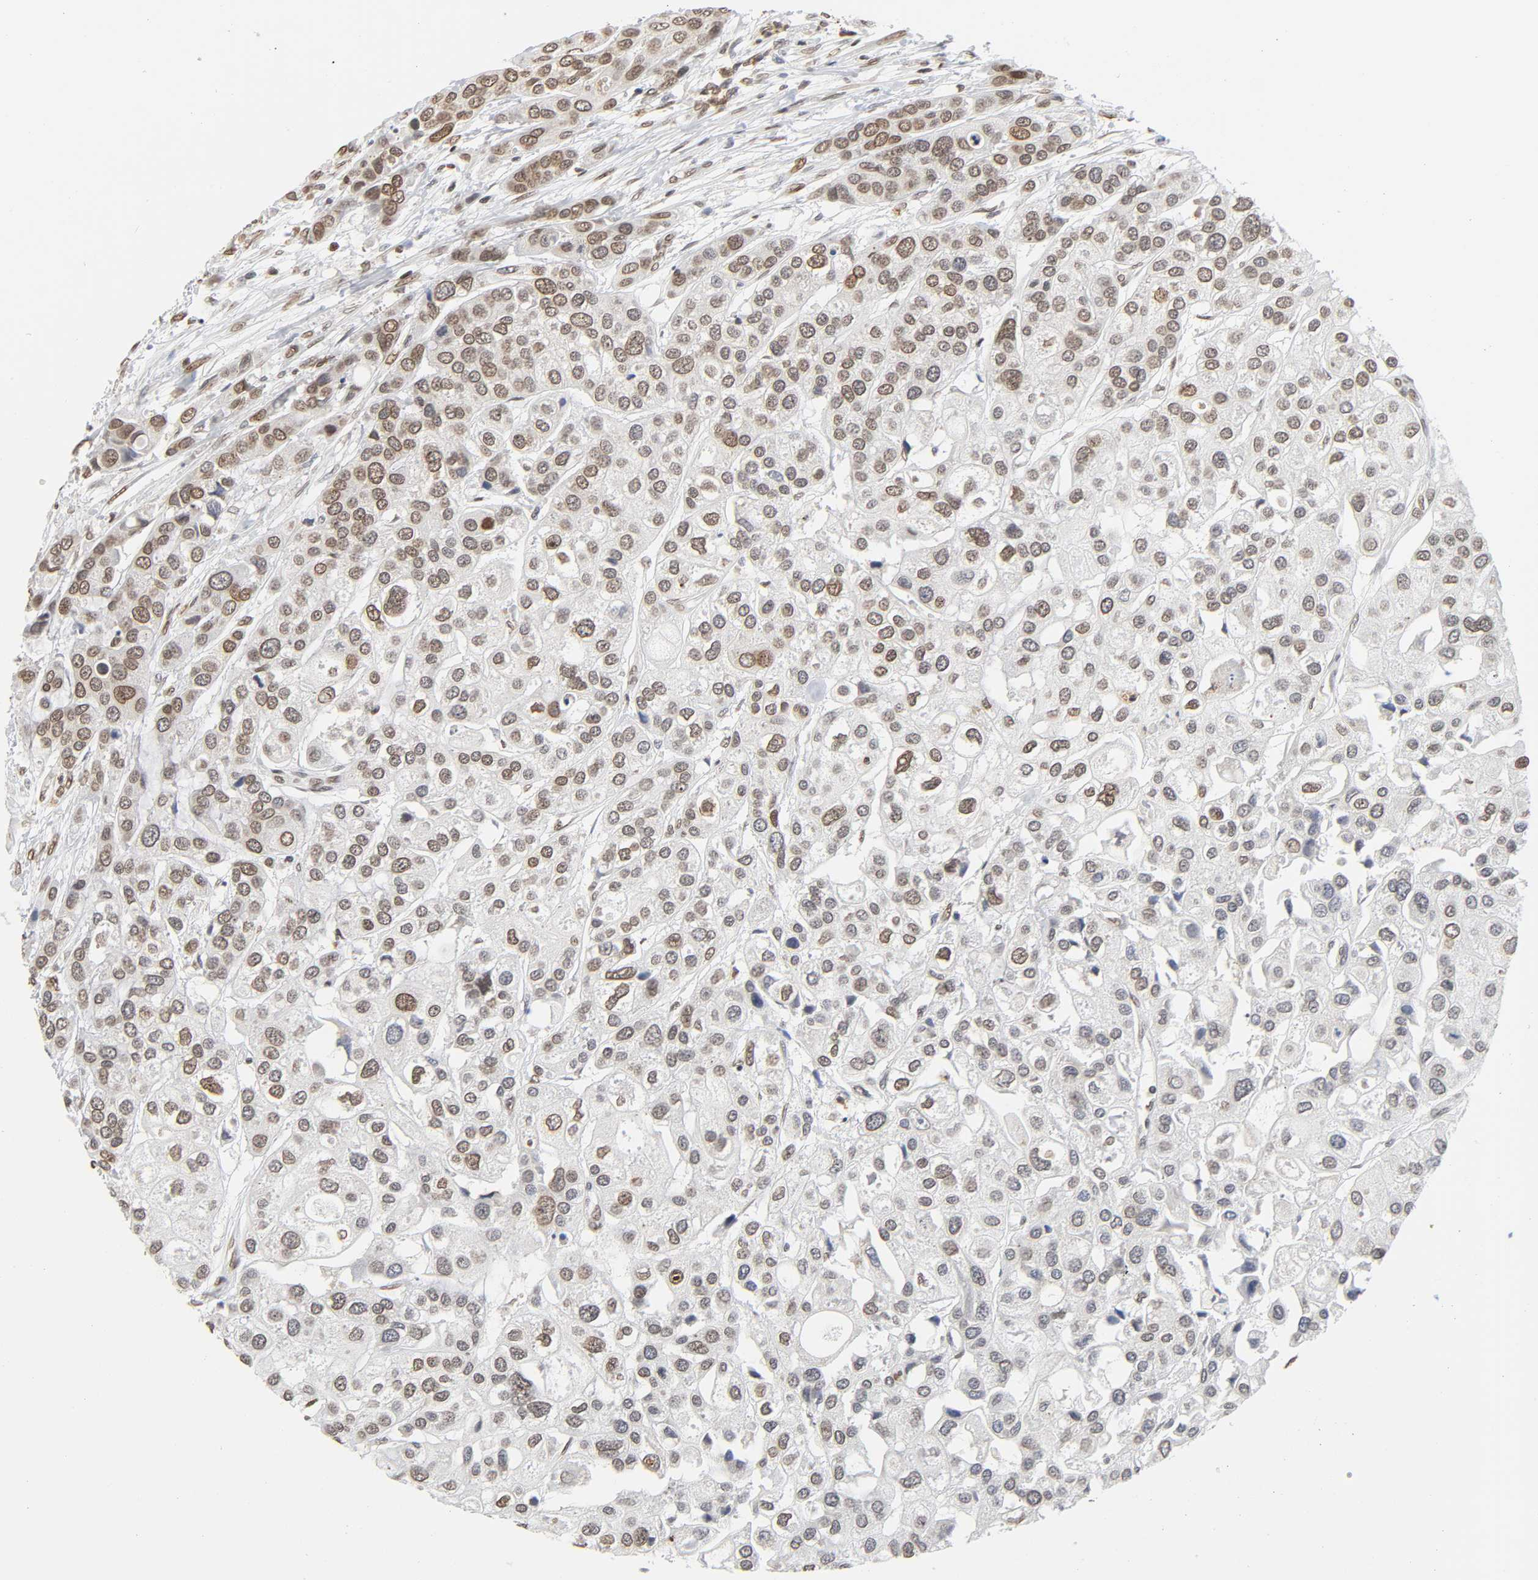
{"staining": {"intensity": "moderate", "quantity": ">75%", "location": "cytoplasmic/membranous,nuclear"}, "tissue": "urothelial cancer", "cell_type": "Tumor cells", "image_type": "cancer", "snomed": [{"axis": "morphology", "description": "Urothelial carcinoma, High grade"}, {"axis": "topography", "description": "Urinary bladder"}], "caption": "Urothelial carcinoma (high-grade) stained with a protein marker shows moderate staining in tumor cells.", "gene": "SUMO1", "patient": {"sex": "female", "age": 64}}